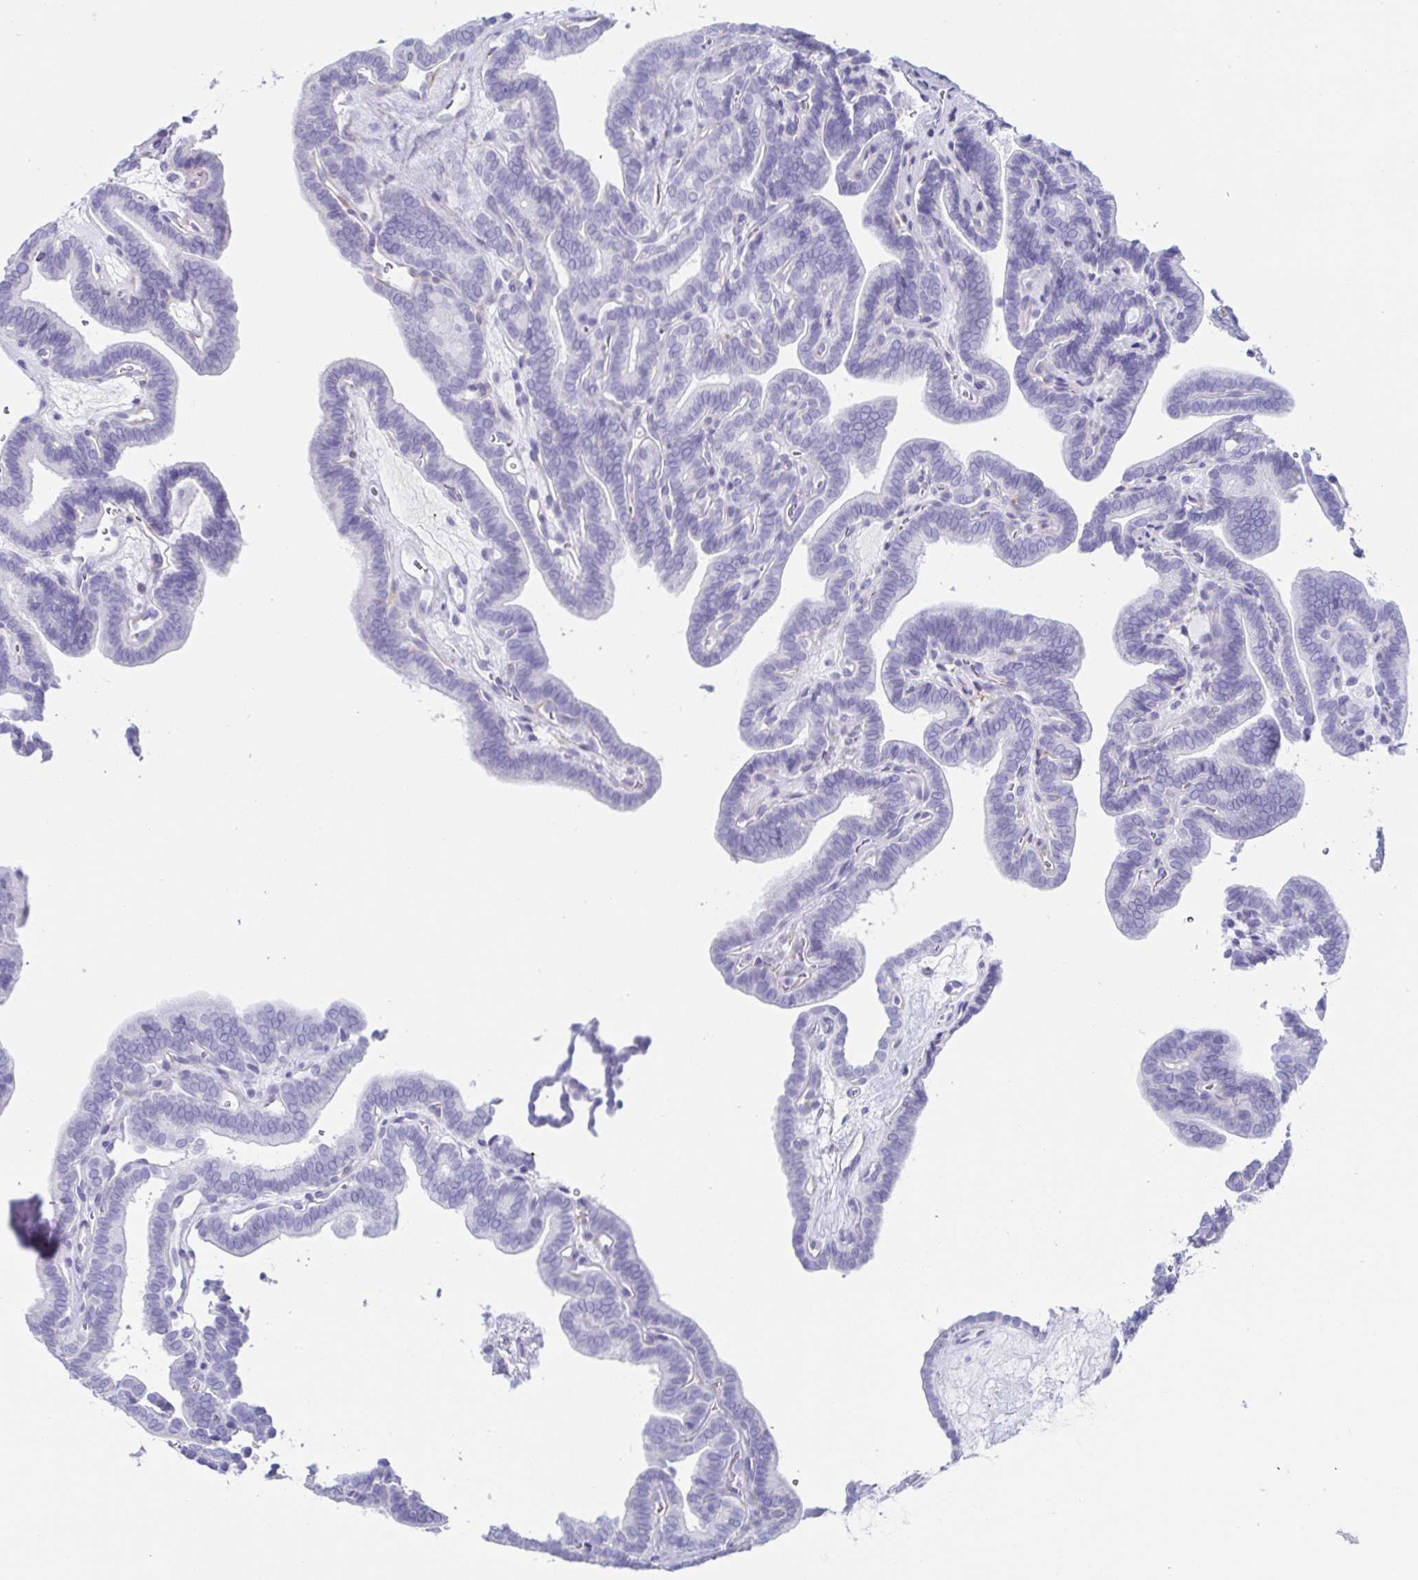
{"staining": {"intensity": "negative", "quantity": "none", "location": "none"}, "tissue": "thyroid cancer", "cell_type": "Tumor cells", "image_type": "cancer", "snomed": [{"axis": "morphology", "description": "Papillary adenocarcinoma, NOS"}, {"axis": "topography", "description": "Thyroid gland"}], "caption": "Papillary adenocarcinoma (thyroid) was stained to show a protein in brown. There is no significant expression in tumor cells.", "gene": "PRR27", "patient": {"sex": "female", "age": 21}}